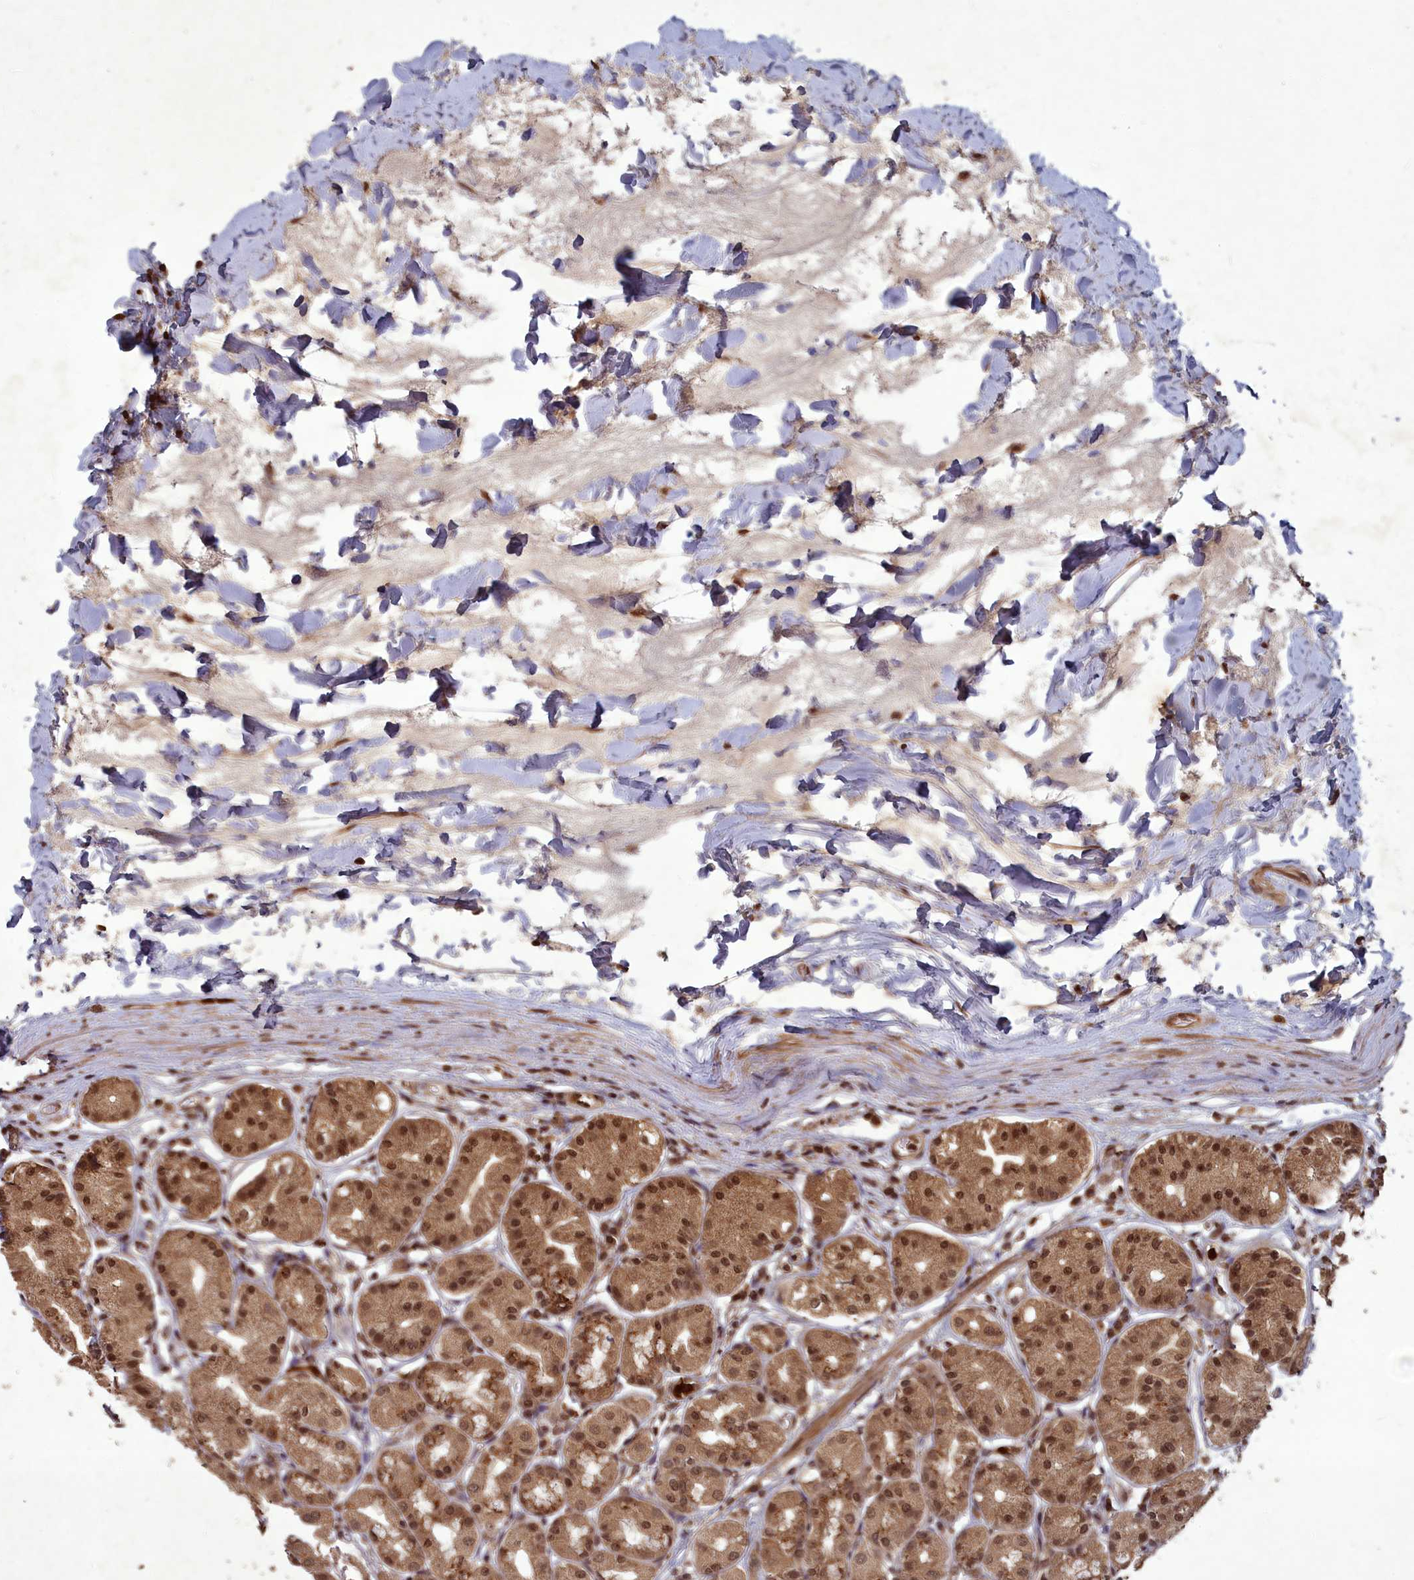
{"staining": {"intensity": "moderate", "quantity": ">75%", "location": "cytoplasmic/membranous,nuclear"}, "tissue": "stomach", "cell_type": "Glandular cells", "image_type": "normal", "snomed": [{"axis": "morphology", "description": "Normal tissue, NOS"}, {"axis": "topography", "description": "Stomach"}, {"axis": "topography", "description": "Stomach, lower"}], "caption": "Protein expression by immunohistochemistry (IHC) shows moderate cytoplasmic/membranous,nuclear positivity in approximately >75% of glandular cells in normal stomach.", "gene": "SRMS", "patient": {"sex": "female", "age": 56}}